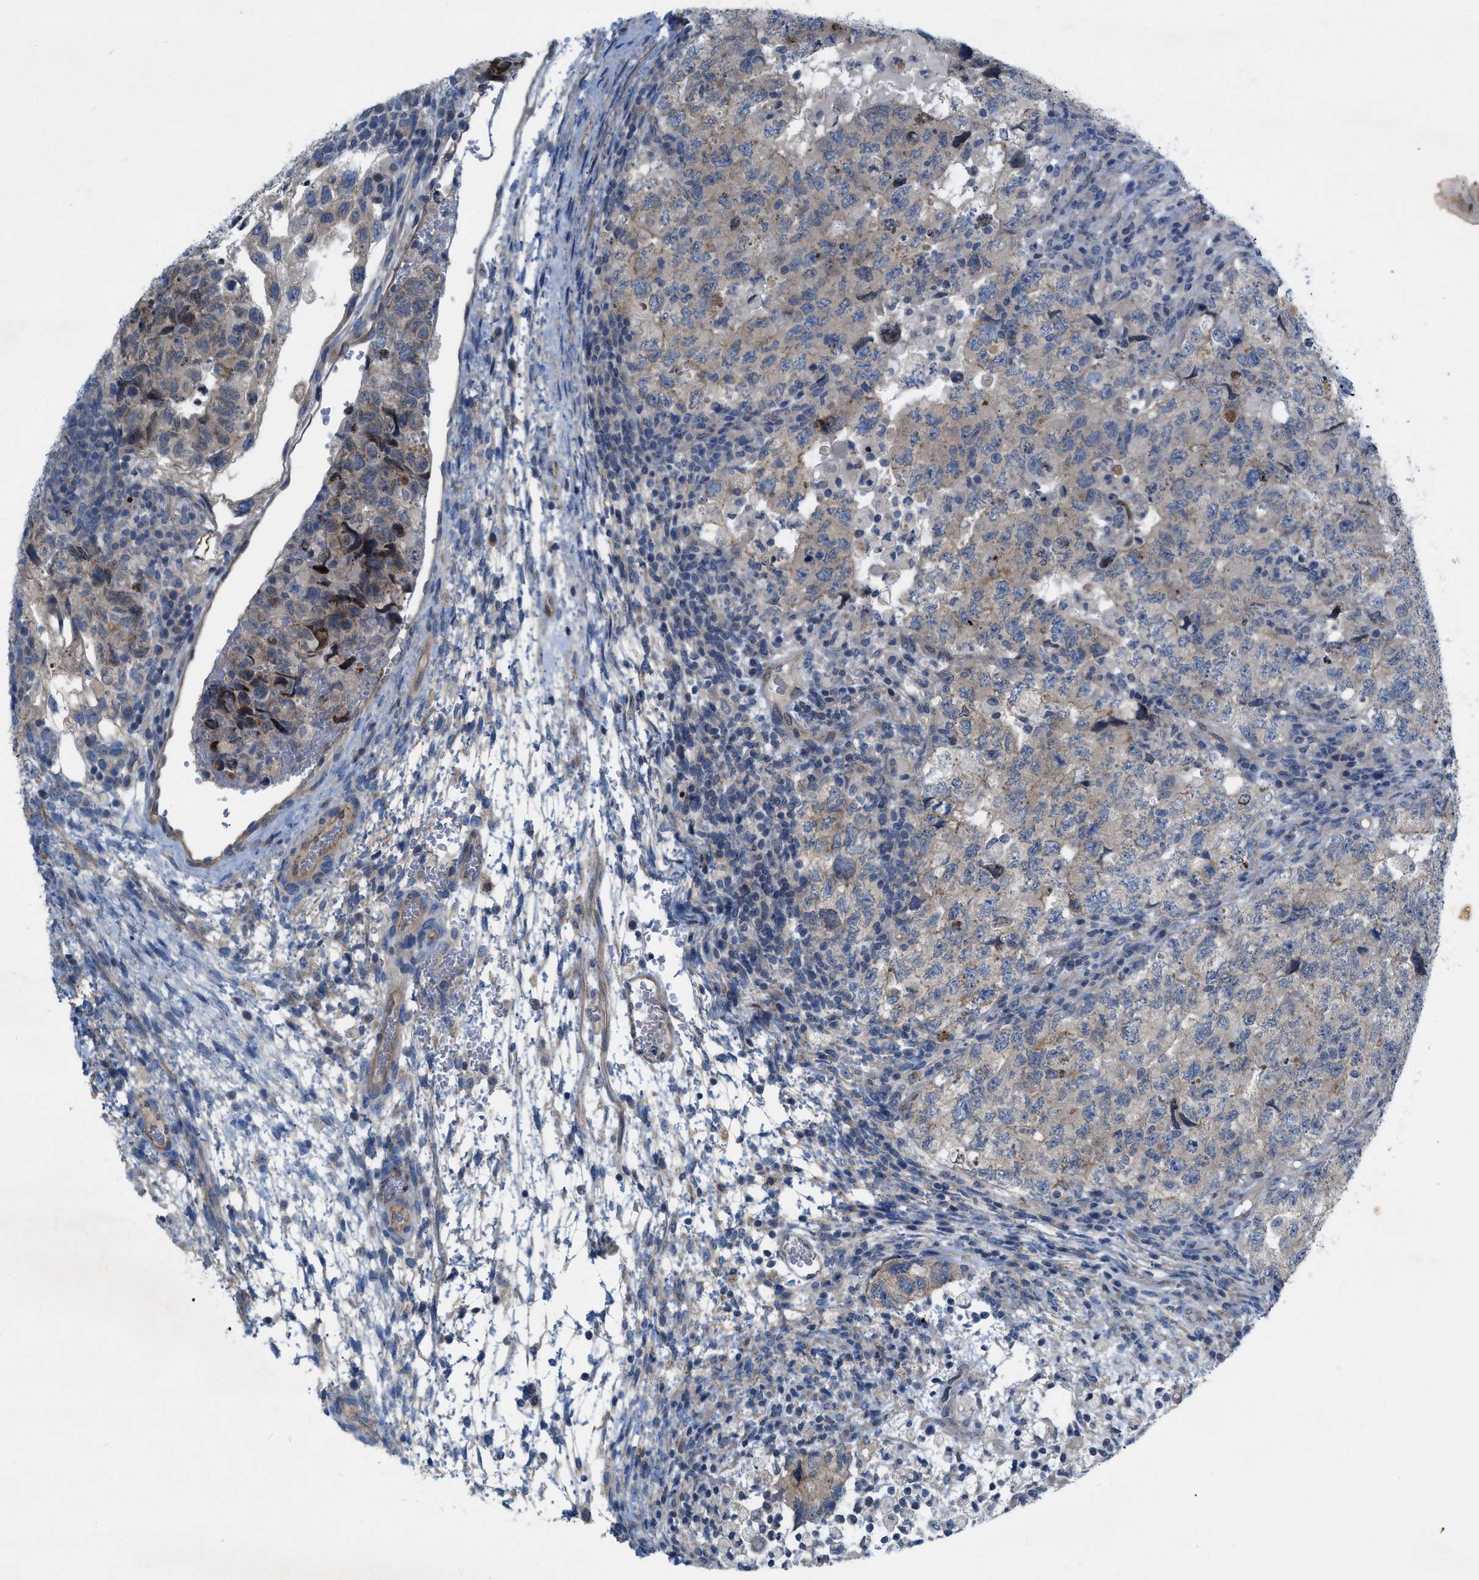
{"staining": {"intensity": "weak", "quantity": "<25%", "location": "cytoplasmic/membranous"}, "tissue": "testis cancer", "cell_type": "Tumor cells", "image_type": "cancer", "snomed": [{"axis": "morphology", "description": "Carcinoma, Embryonal, NOS"}, {"axis": "topography", "description": "Testis"}], "caption": "Image shows no protein staining in tumor cells of embryonal carcinoma (testis) tissue. (Immunohistochemistry, brightfield microscopy, high magnification).", "gene": "NDEL1", "patient": {"sex": "male", "age": 36}}